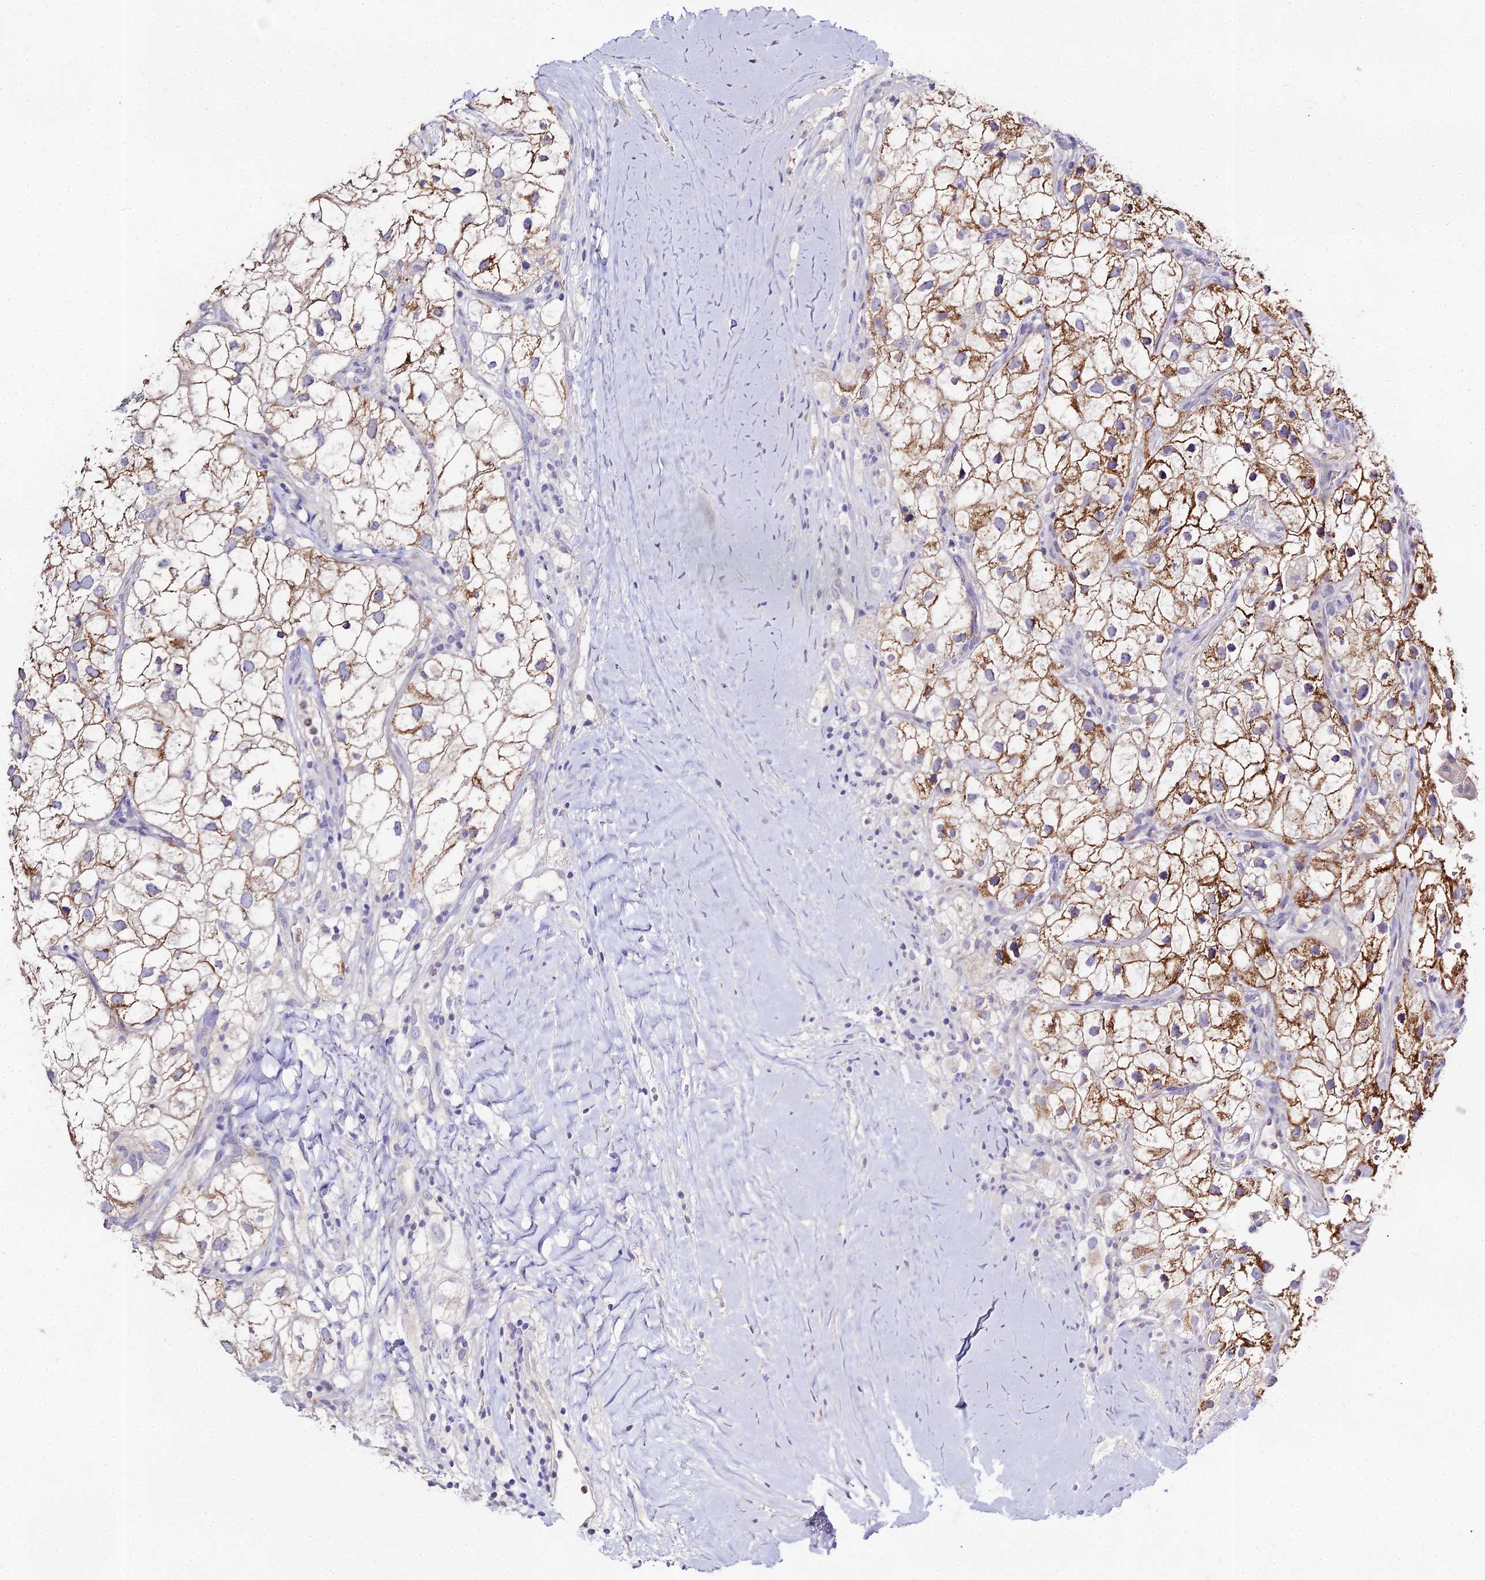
{"staining": {"intensity": "moderate", "quantity": "25%-75%", "location": "cytoplasmic/membranous"}, "tissue": "renal cancer", "cell_type": "Tumor cells", "image_type": "cancer", "snomed": [{"axis": "morphology", "description": "Adenocarcinoma, NOS"}, {"axis": "topography", "description": "Kidney"}], "caption": "A photomicrograph showing moderate cytoplasmic/membranous expression in approximately 25%-75% of tumor cells in renal cancer (adenocarcinoma), as visualized by brown immunohistochemical staining.", "gene": "GLYAT", "patient": {"sex": "male", "age": 59}}